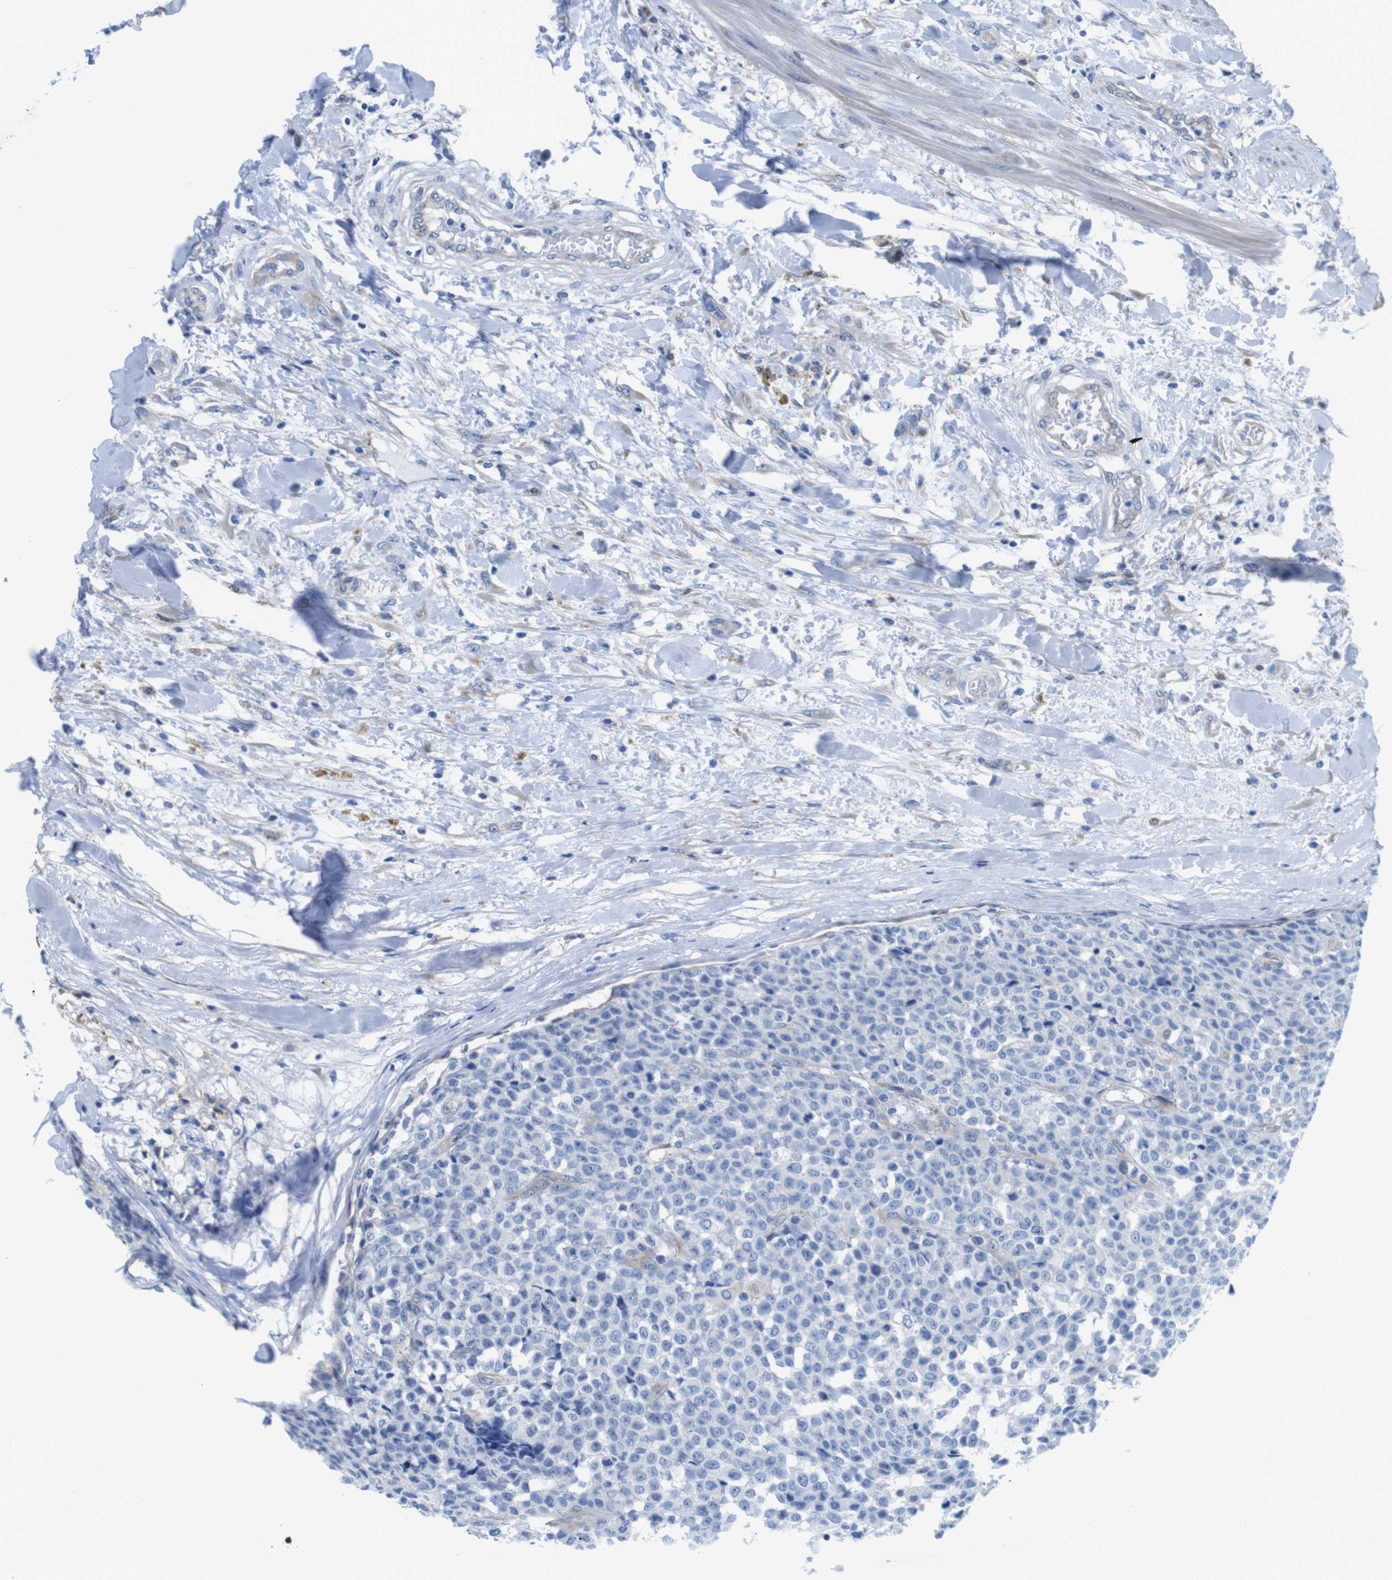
{"staining": {"intensity": "negative", "quantity": "none", "location": "none"}, "tissue": "testis cancer", "cell_type": "Tumor cells", "image_type": "cancer", "snomed": [{"axis": "morphology", "description": "Seminoma, NOS"}, {"axis": "topography", "description": "Testis"}], "caption": "Immunohistochemistry (IHC) of testis seminoma demonstrates no positivity in tumor cells.", "gene": "CDH8", "patient": {"sex": "male", "age": 59}}